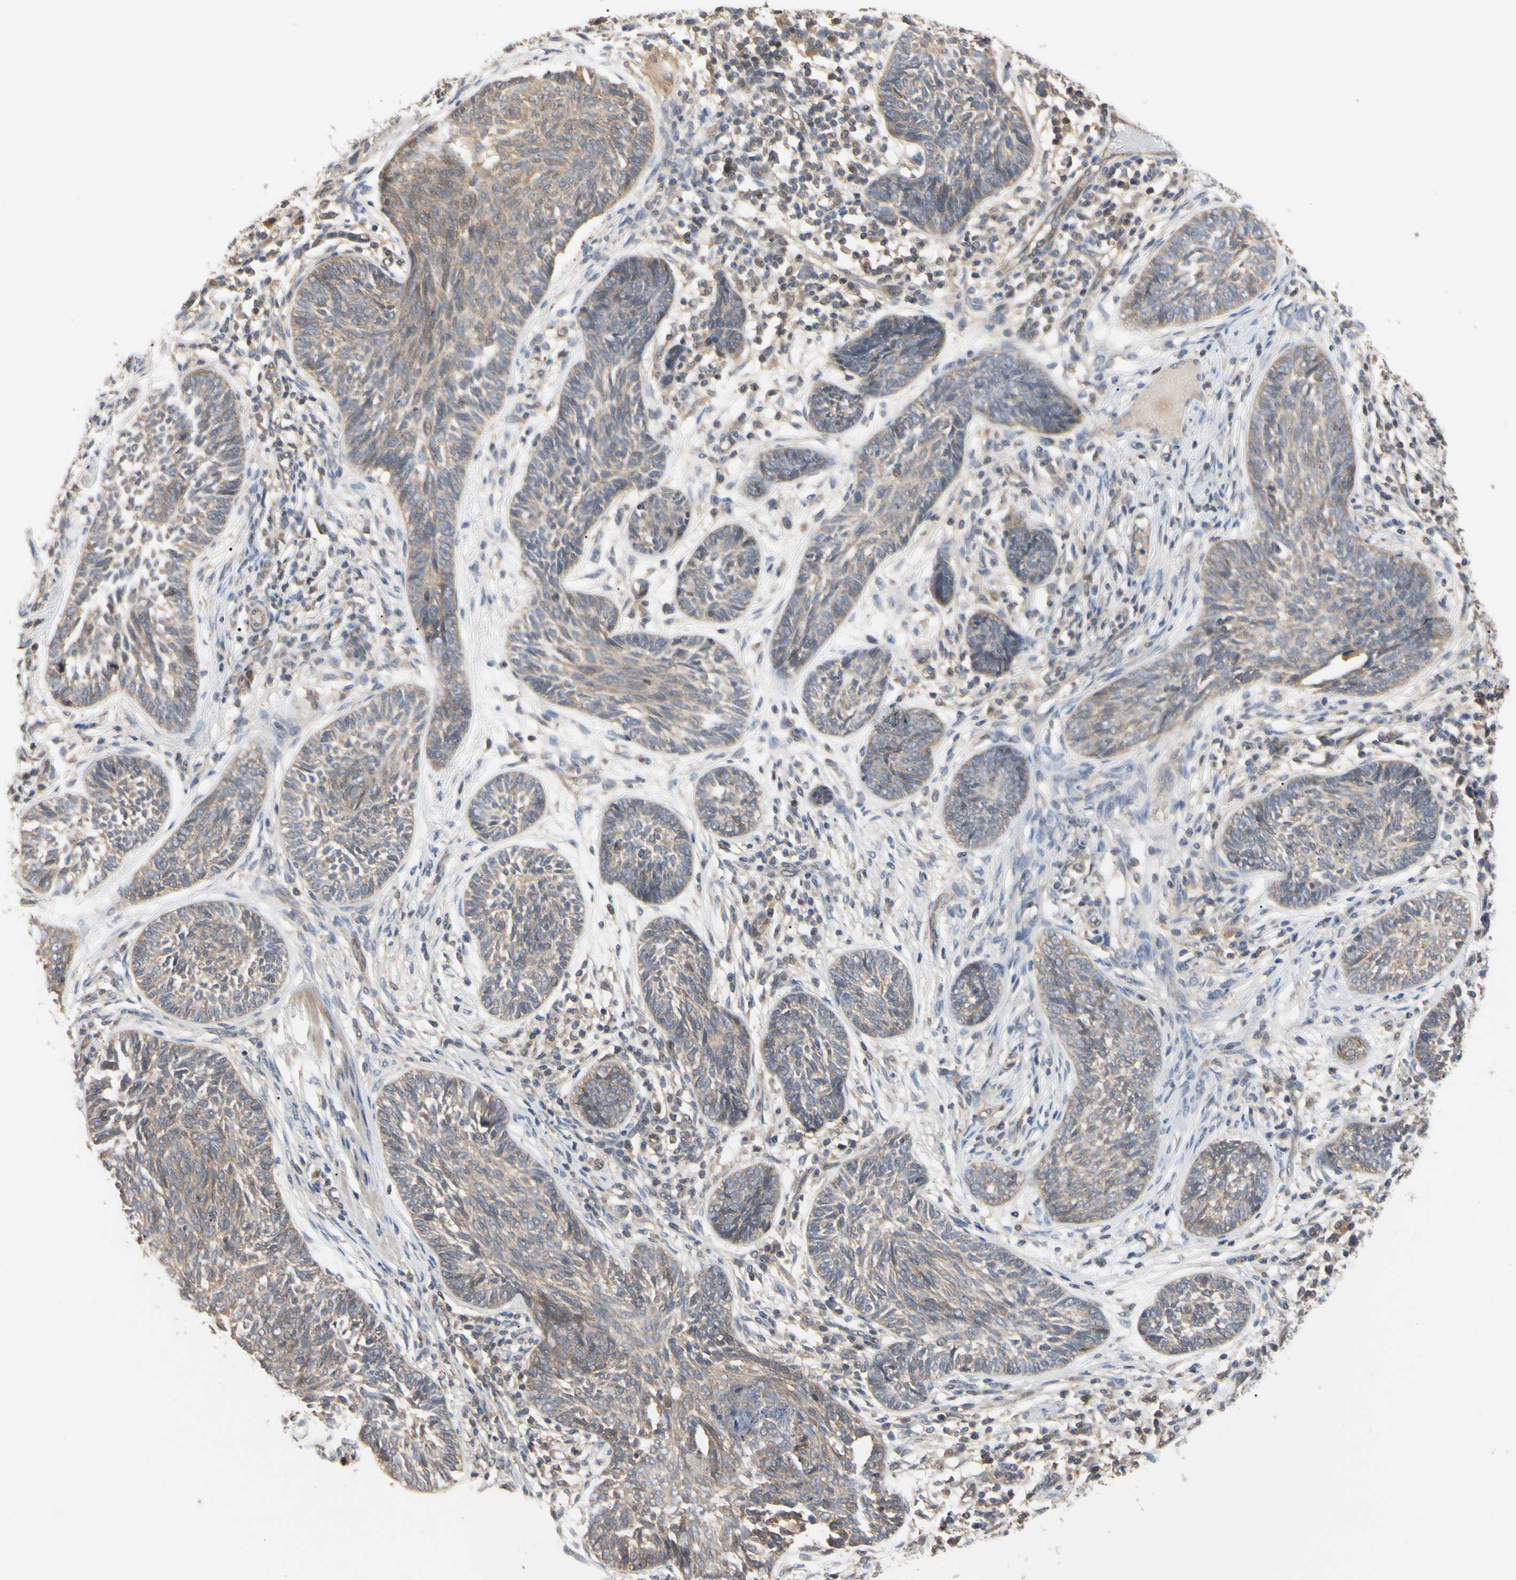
{"staining": {"intensity": "moderate", "quantity": ">75%", "location": "cytoplasmic/membranous"}, "tissue": "skin cancer", "cell_type": "Tumor cells", "image_type": "cancer", "snomed": [{"axis": "morphology", "description": "Papilloma, NOS"}, {"axis": "morphology", "description": "Basal cell carcinoma"}, {"axis": "topography", "description": "Skin"}], "caption": "Protein staining by immunohistochemistry displays moderate cytoplasmic/membranous expression in about >75% of tumor cells in skin basal cell carcinoma.", "gene": "DPP8", "patient": {"sex": "male", "age": 87}}